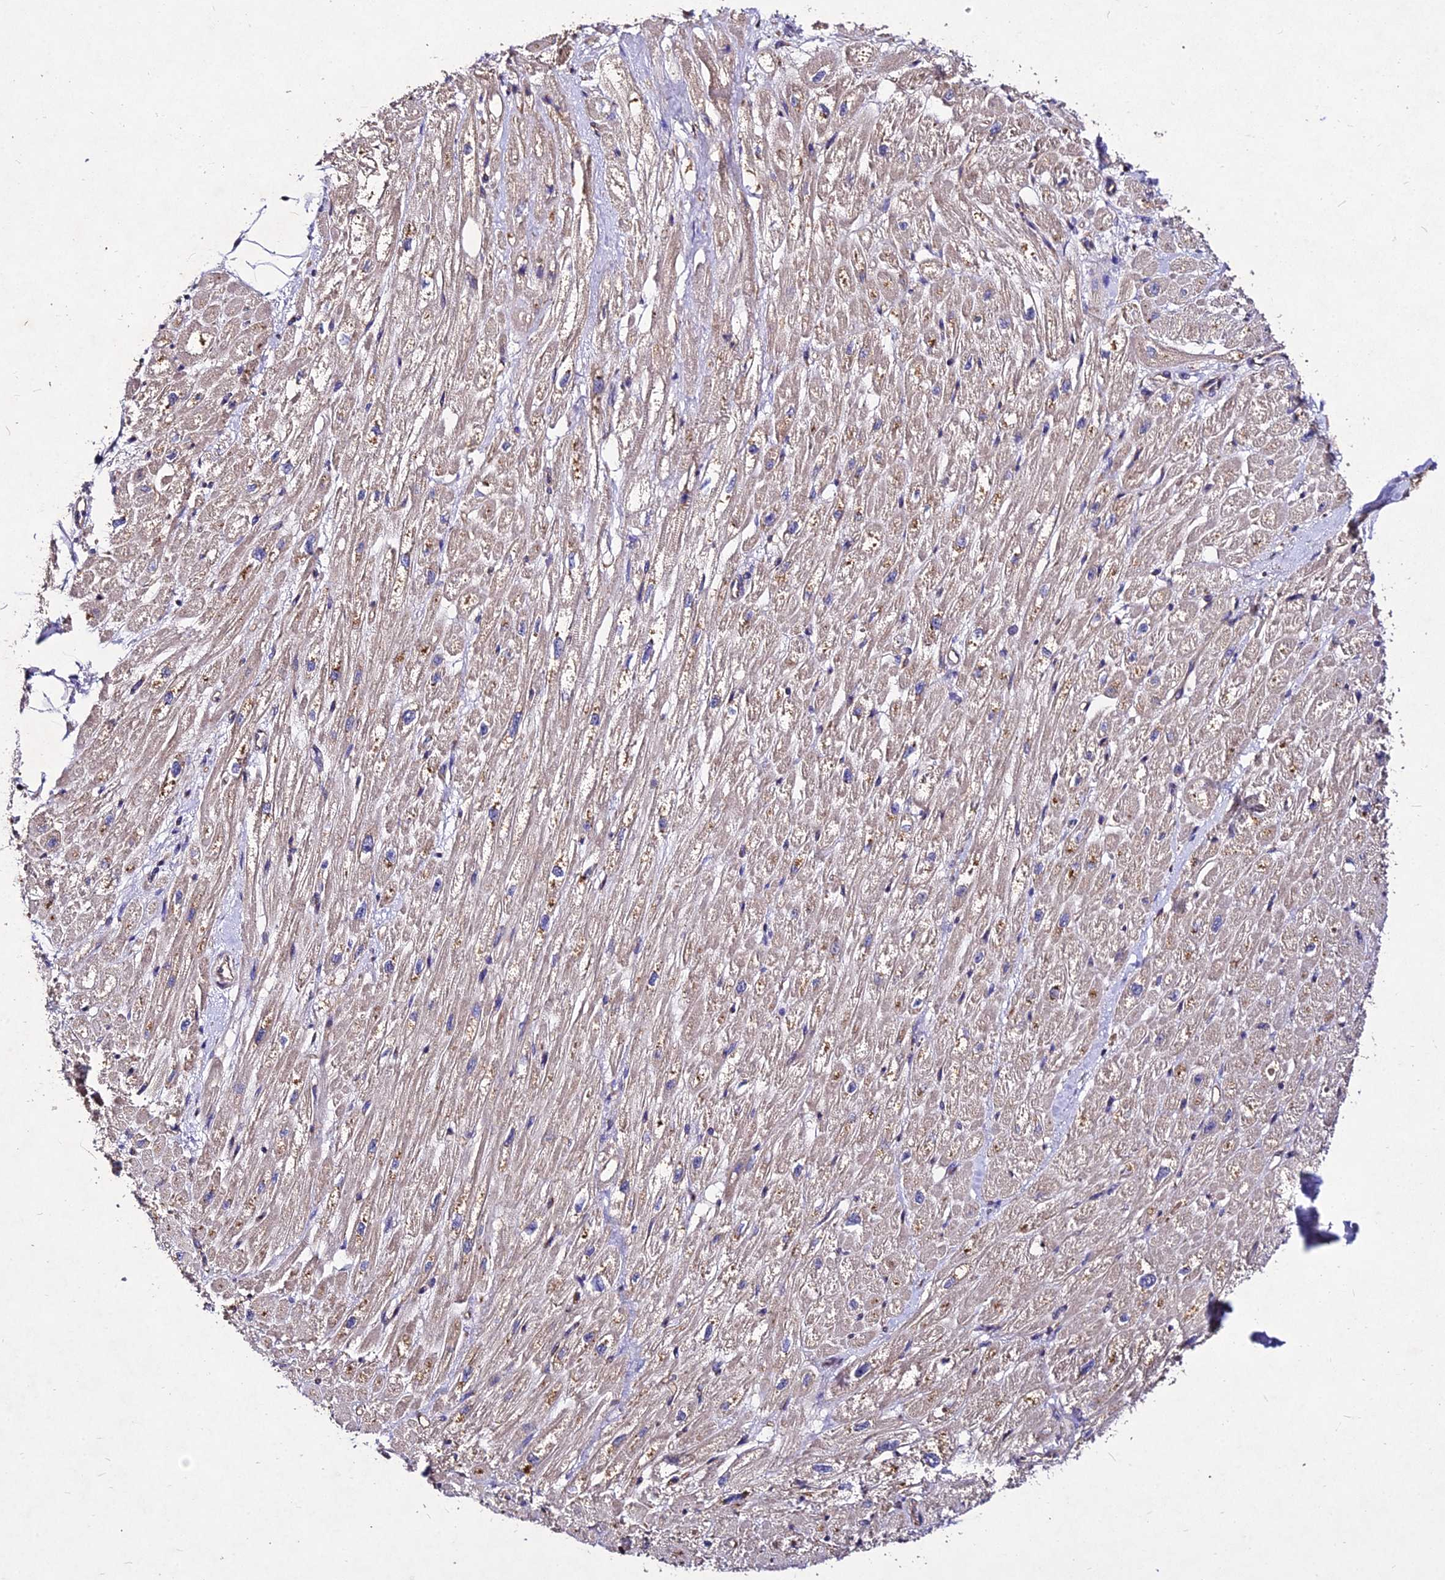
{"staining": {"intensity": "moderate", "quantity": "25%-75%", "location": "cytoplasmic/membranous"}, "tissue": "heart muscle", "cell_type": "Cardiomyocytes", "image_type": "normal", "snomed": [{"axis": "morphology", "description": "Normal tissue, NOS"}, {"axis": "topography", "description": "Heart"}], "caption": "Benign heart muscle was stained to show a protein in brown. There is medium levels of moderate cytoplasmic/membranous positivity in approximately 25%-75% of cardiomyocytes. Immunohistochemistry (ihc) stains the protein in brown and the nuclei are stained blue.", "gene": "AP3M1", "patient": {"sex": "male", "age": 65}}